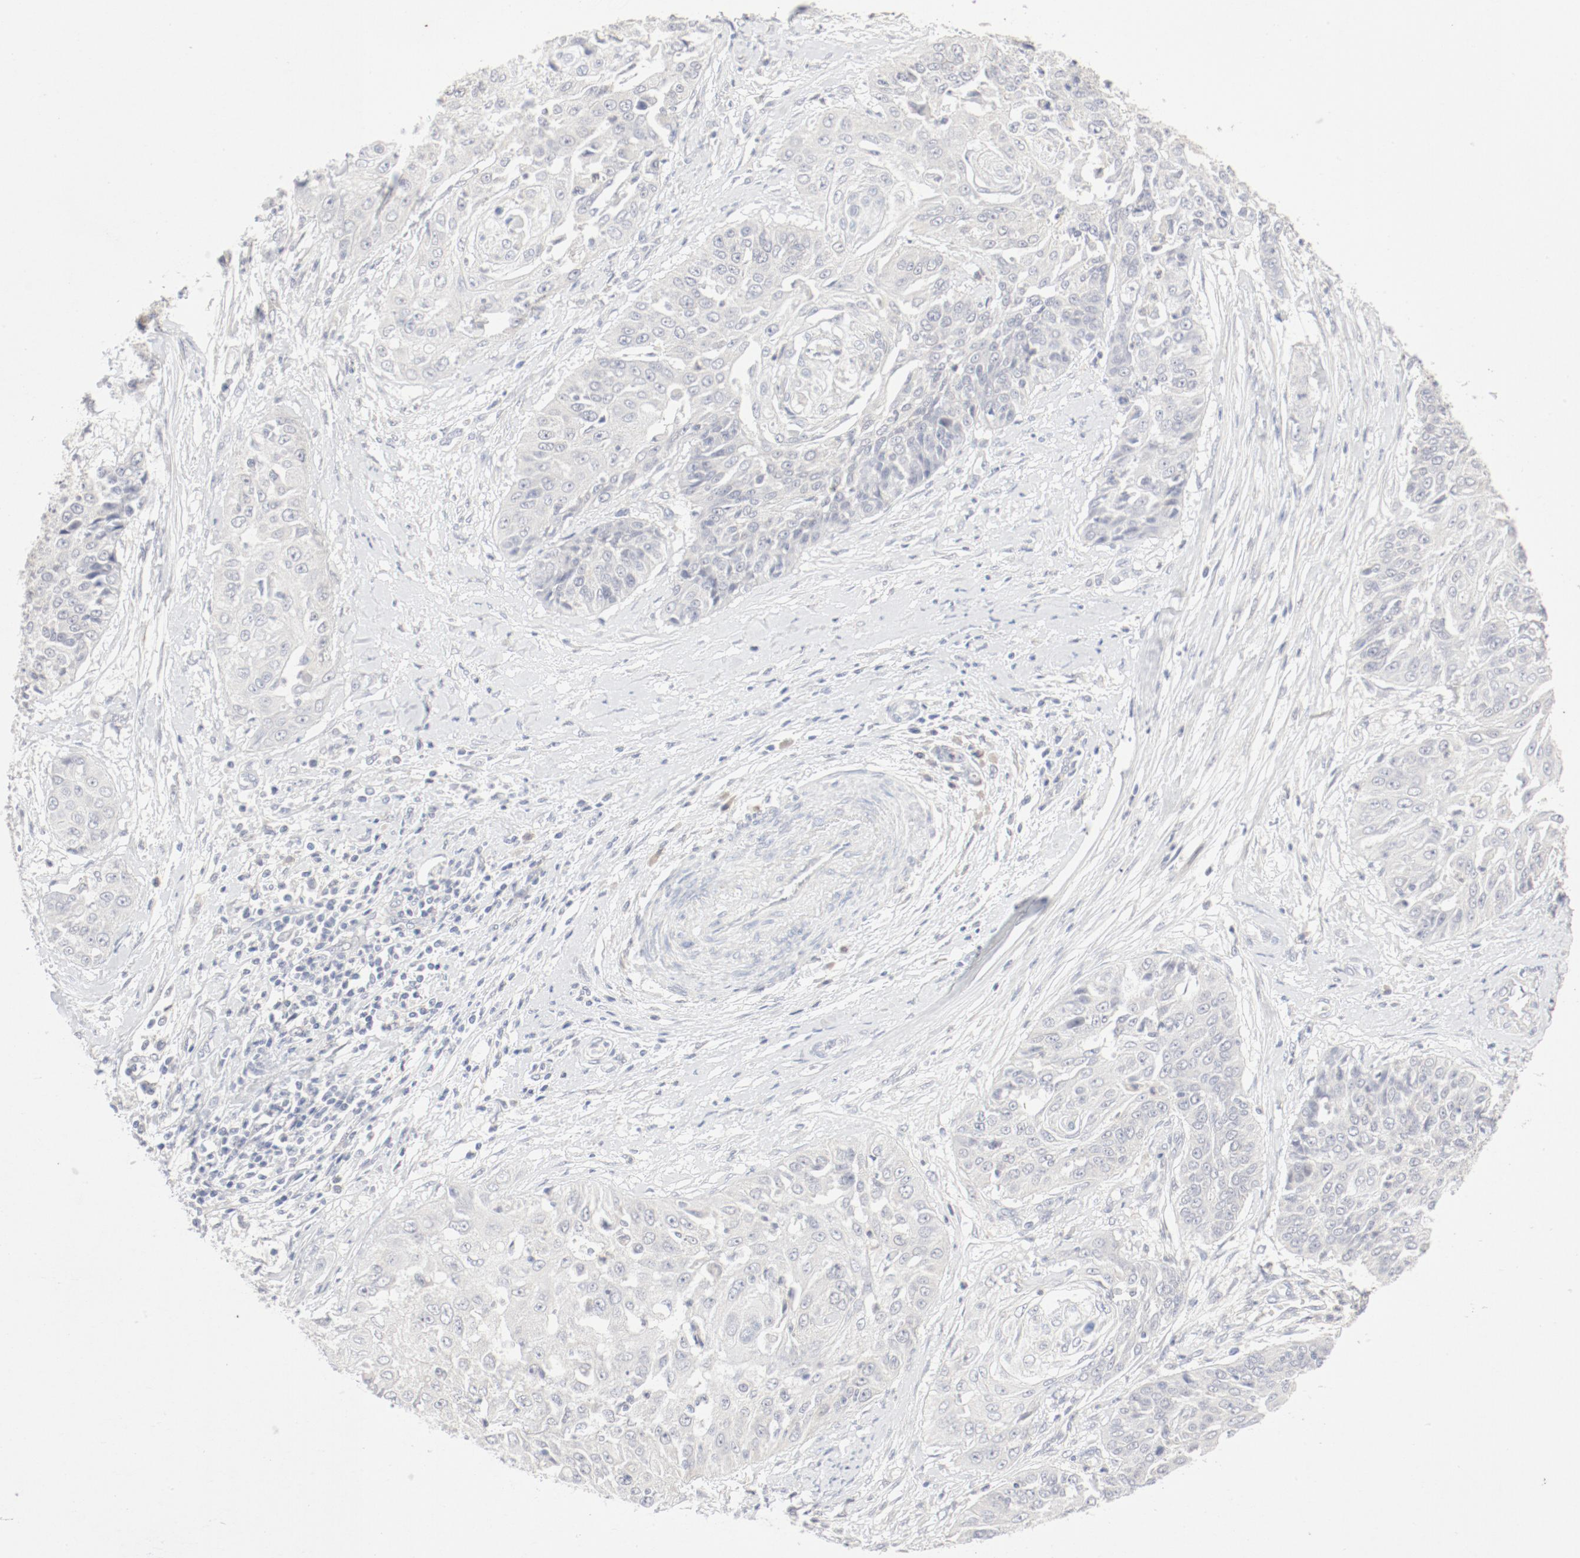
{"staining": {"intensity": "negative", "quantity": "none", "location": "none"}, "tissue": "cervical cancer", "cell_type": "Tumor cells", "image_type": "cancer", "snomed": [{"axis": "morphology", "description": "Squamous cell carcinoma, NOS"}, {"axis": "topography", "description": "Cervix"}], "caption": "The image demonstrates no staining of tumor cells in cervical squamous cell carcinoma. (DAB (3,3'-diaminobenzidine) immunohistochemistry visualized using brightfield microscopy, high magnification).", "gene": "PGM1", "patient": {"sex": "female", "age": 64}}